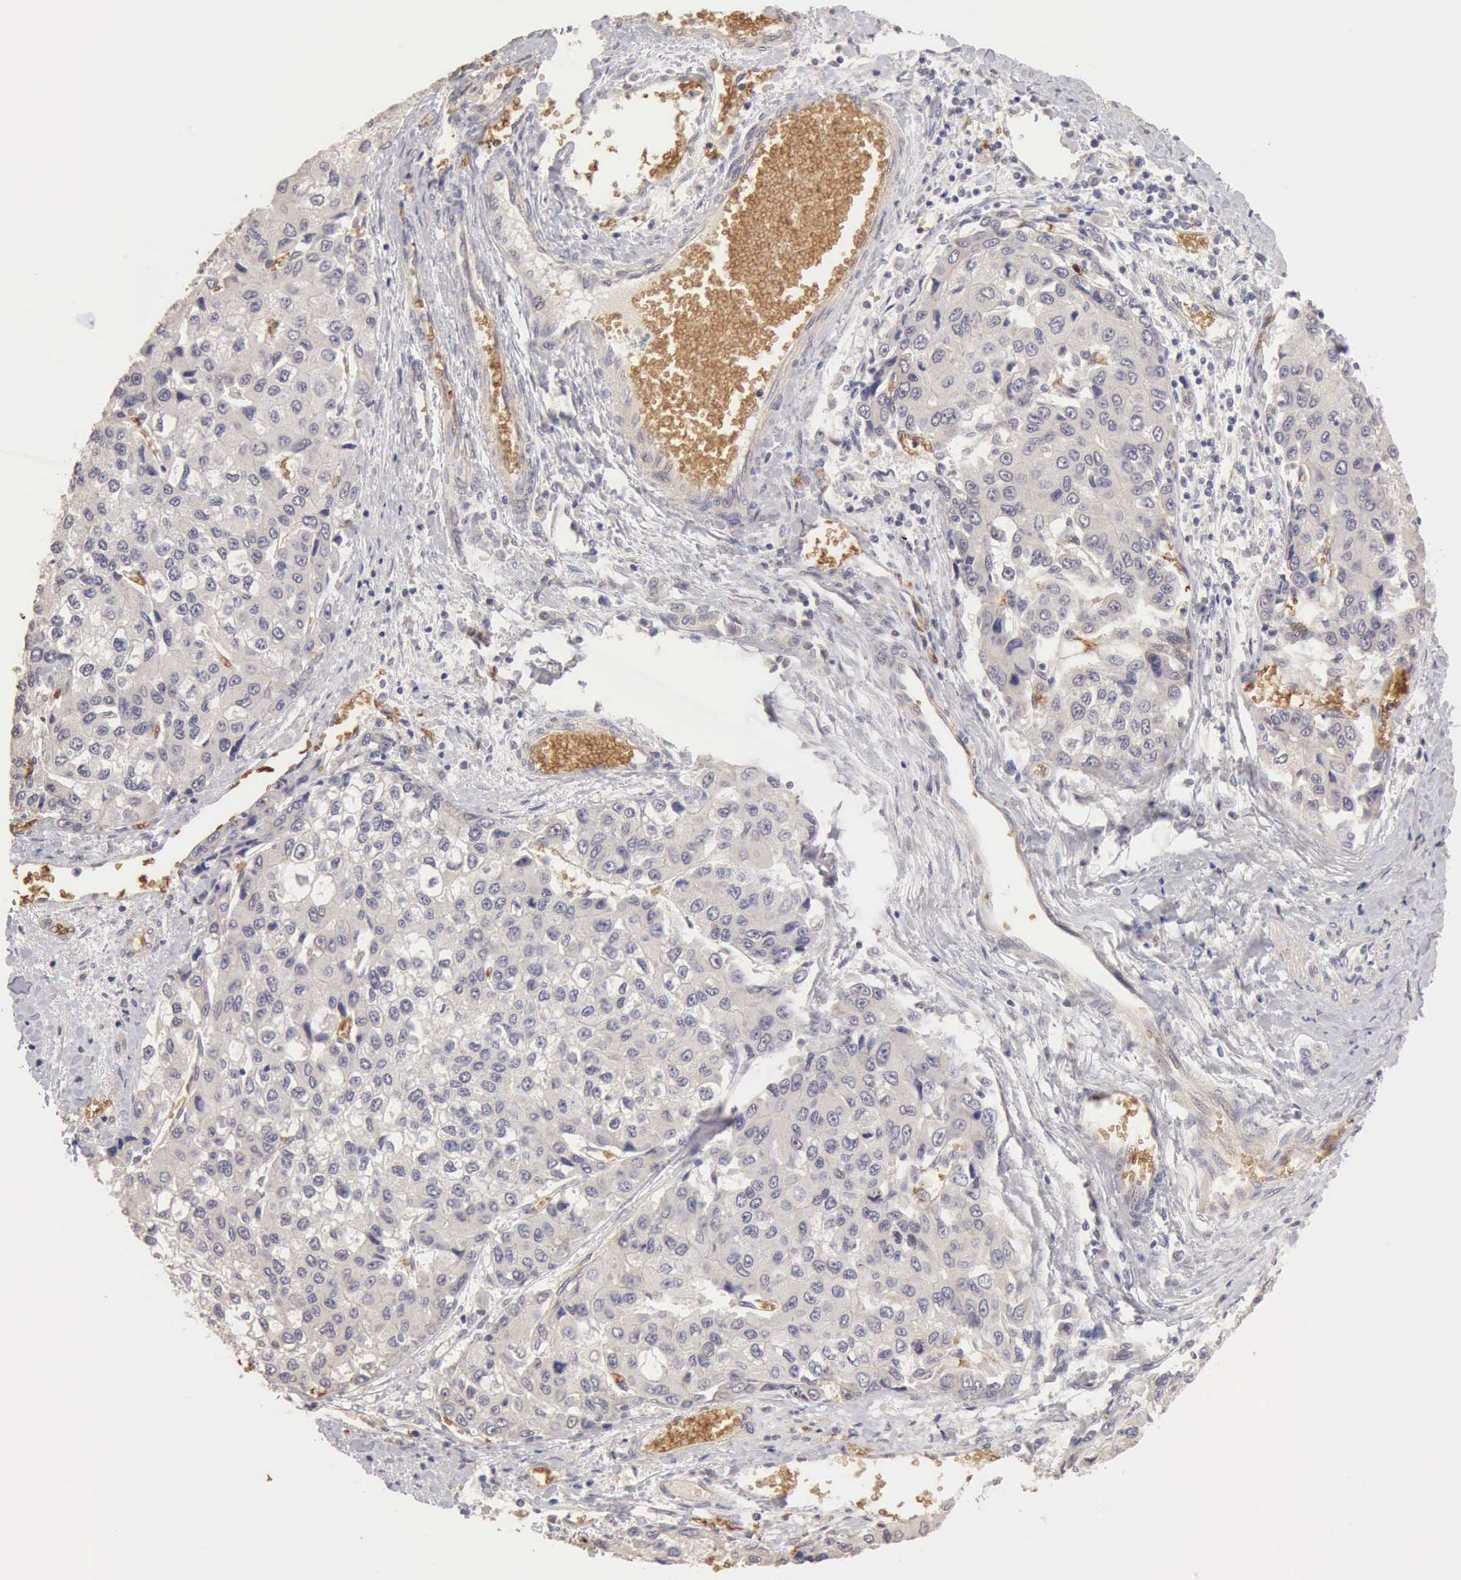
{"staining": {"intensity": "negative", "quantity": "none", "location": "none"}, "tissue": "liver cancer", "cell_type": "Tumor cells", "image_type": "cancer", "snomed": [{"axis": "morphology", "description": "Carcinoma, Hepatocellular, NOS"}, {"axis": "topography", "description": "Liver"}], "caption": "Tumor cells show no significant protein staining in liver hepatocellular carcinoma.", "gene": "CFI", "patient": {"sex": "female", "age": 66}}